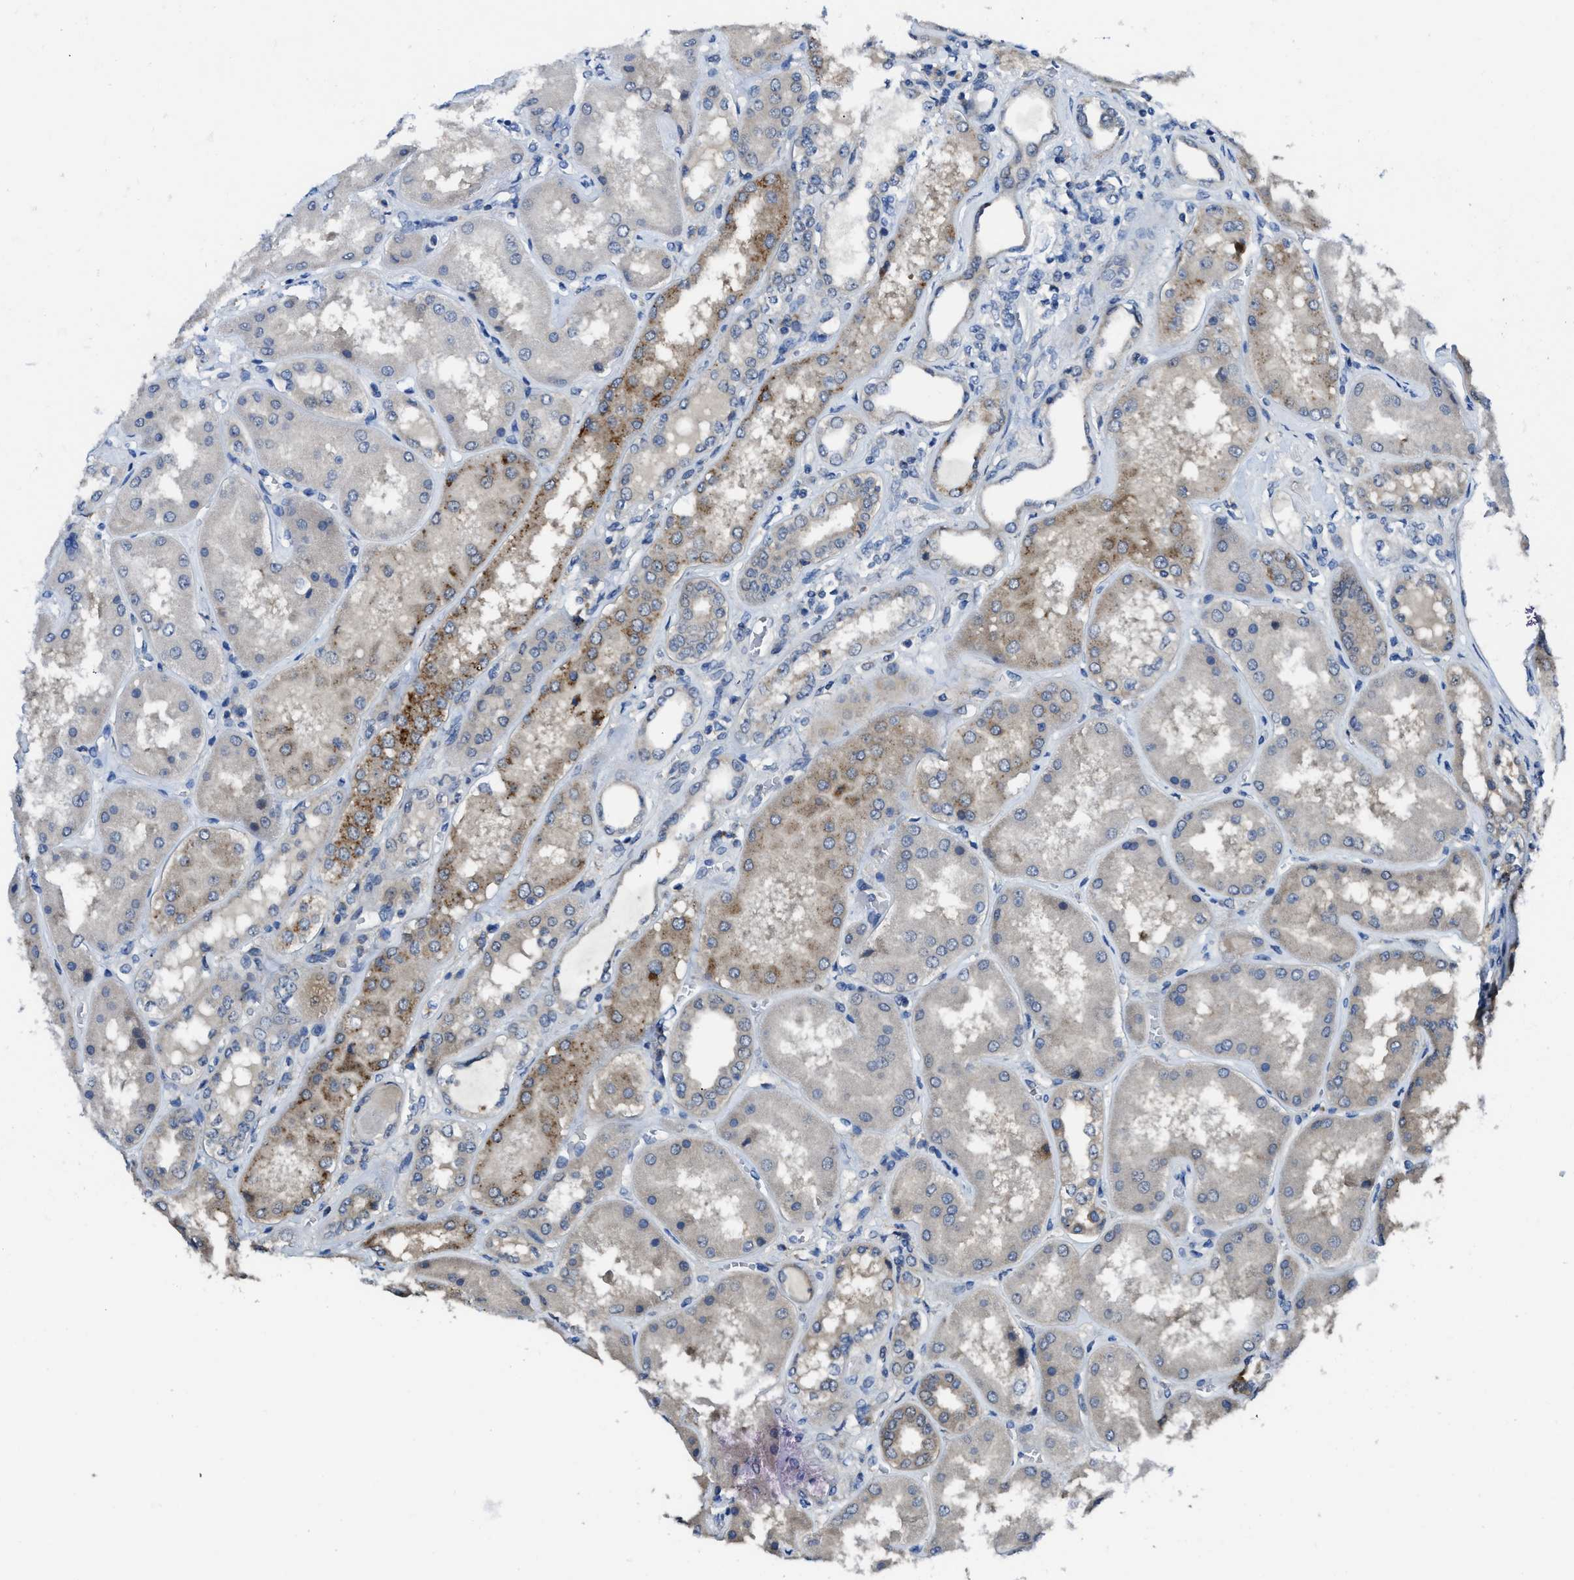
{"staining": {"intensity": "weak", "quantity": "25%-75%", "location": "cytoplasmic/membranous"}, "tissue": "kidney", "cell_type": "Cells in glomeruli", "image_type": "normal", "snomed": [{"axis": "morphology", "description": "Normal tissue, NOS"}, {"axis": "topography", "description": "Kidney"}], "caption": "Protein analysis of normal kidney reveals weak cytoplasmic/membranous expression in about 25%-75% of cells in glomeruli. Nuclei are stained in blue.", "gene": "MAP3K20", "patient": {"sex": "female", "age": 56}}